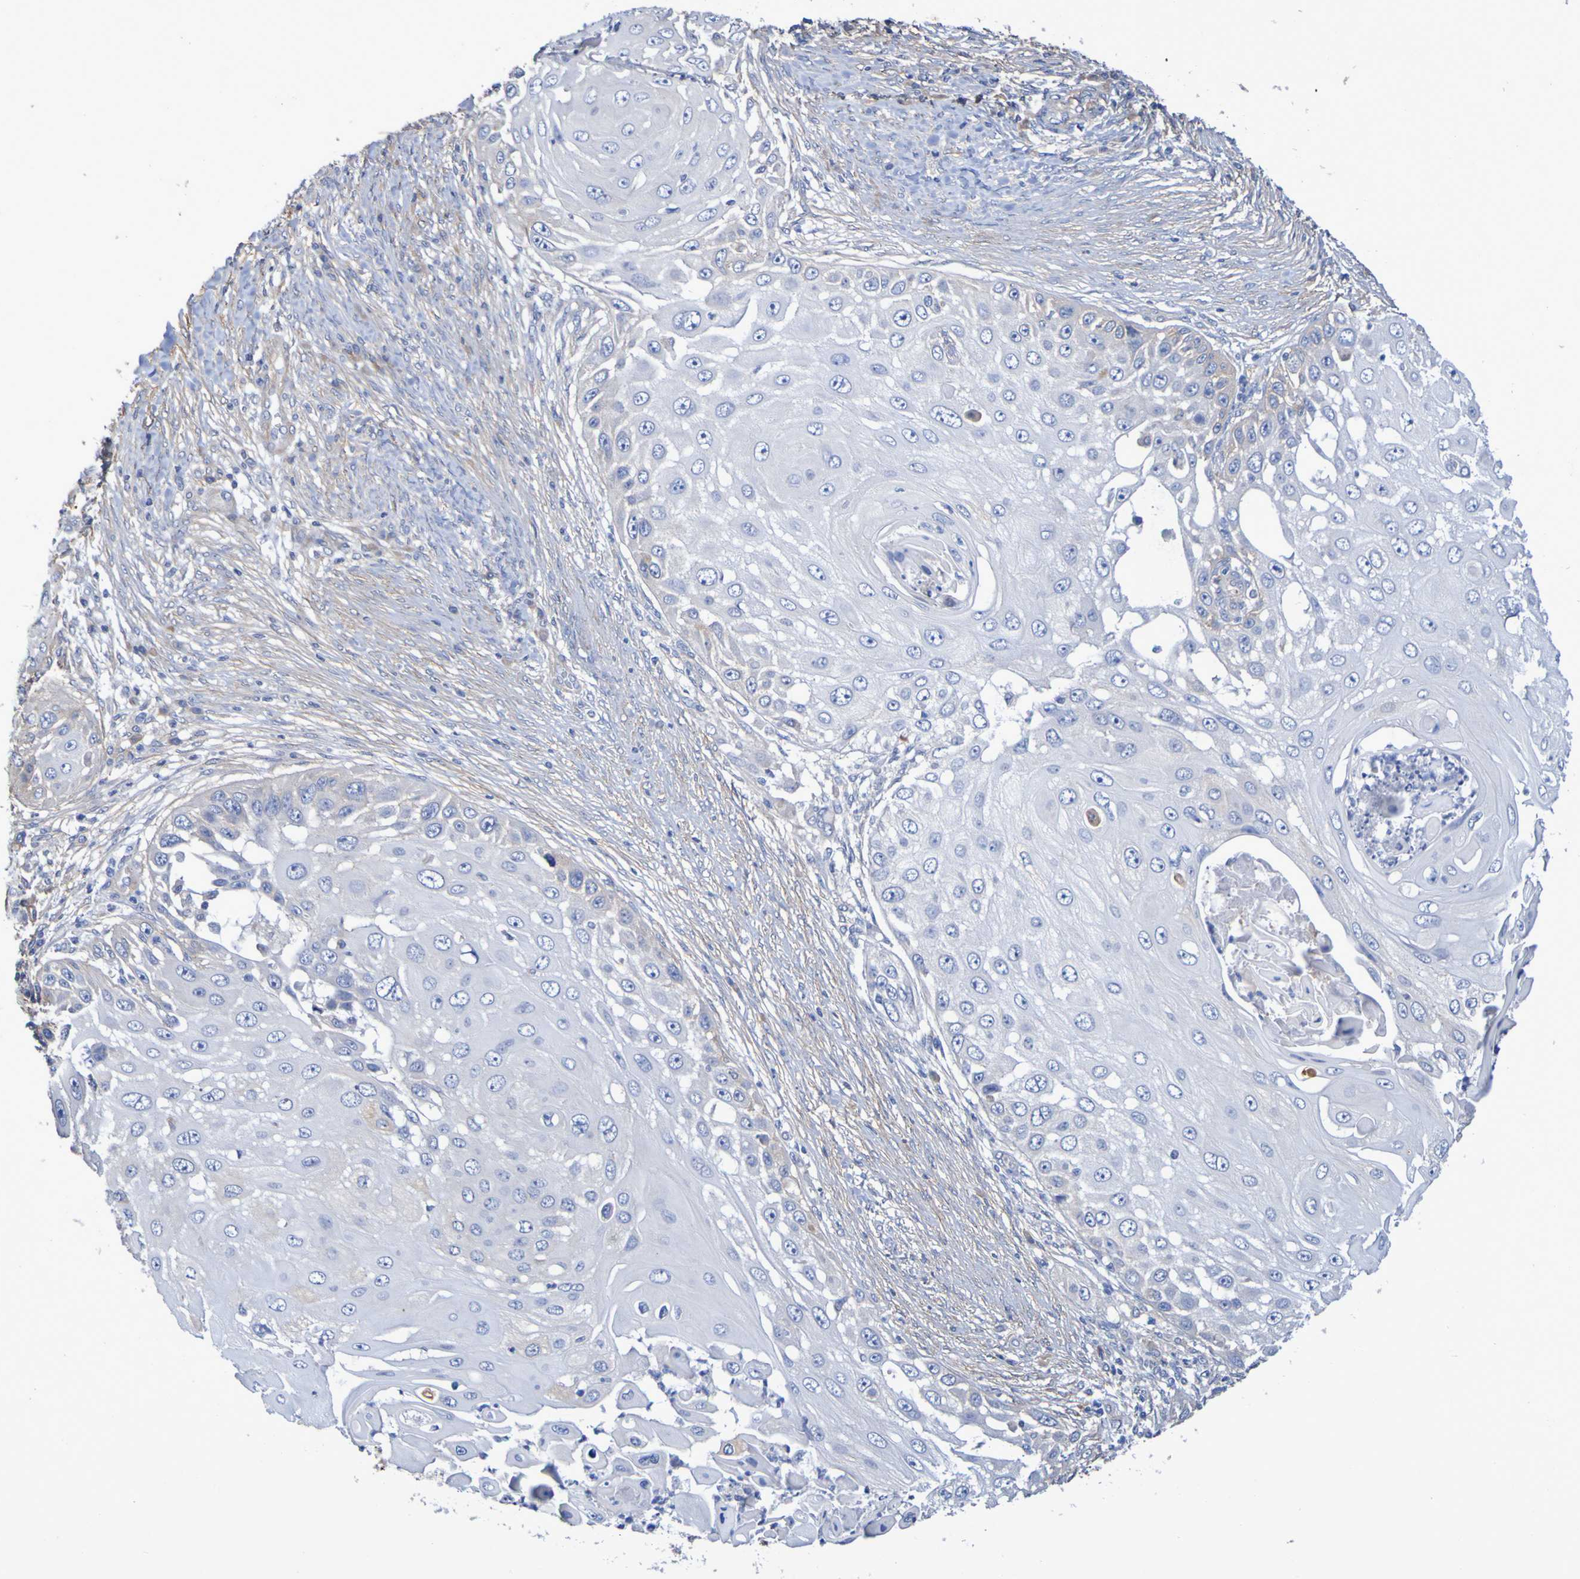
{"staining": {"intensity": "negative", "quantity": "none", "location": "none"}, "tissue": "skin cancer", "cell_type": "Tumor cells", "image_type": "cancer", "snomed": [{"axis": "morphology", "description": "Squamous cell carcinoma, NOS"}, {"axis": "topography", "description": "Skin"}], "caption": "This is an immunohistochemistry image of human squamous cell carcinoma (skin). There is no expression in tumor cells.", "gene": "SRPRB", "patient": {"sex": "female", "age": 44}}